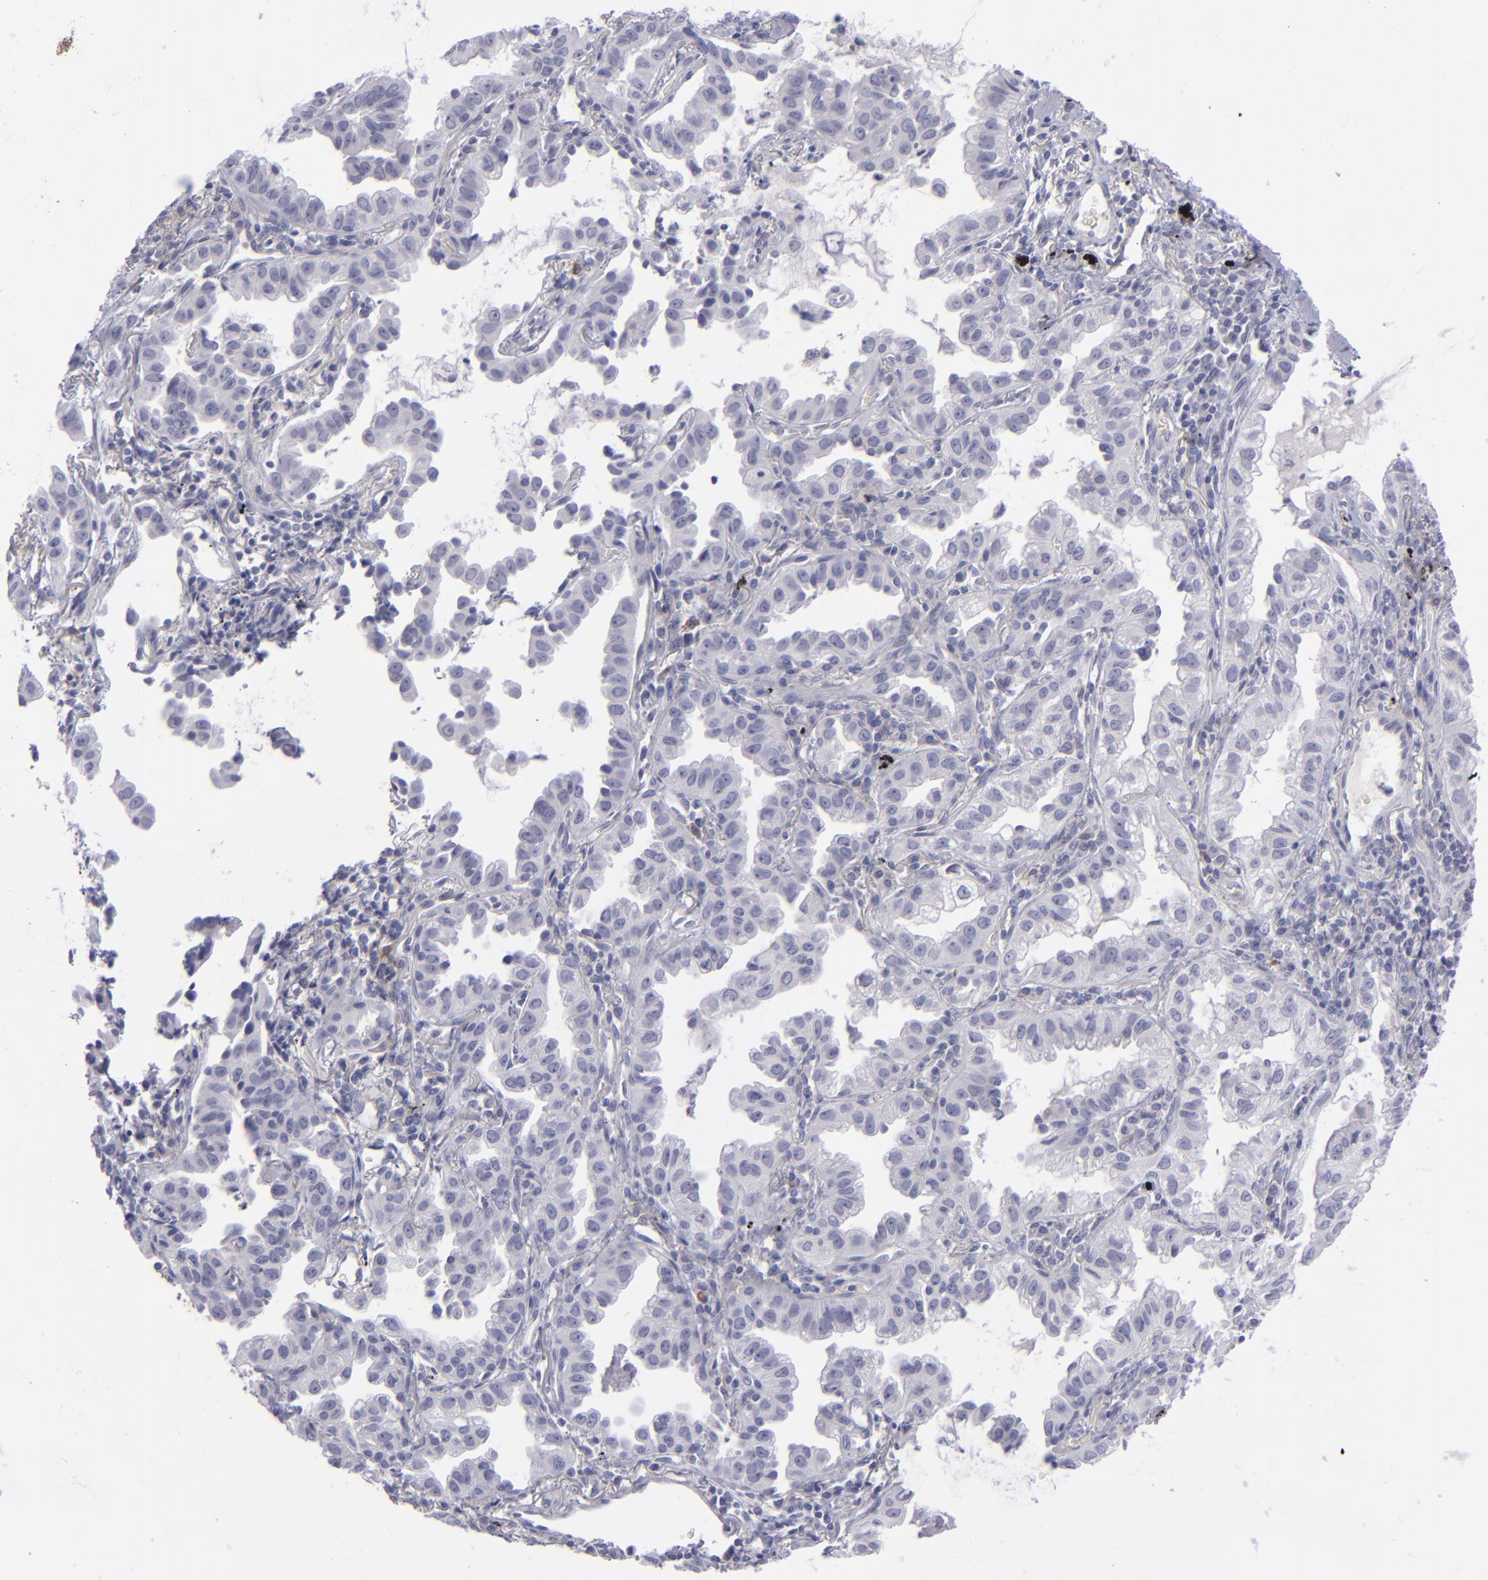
{"staining": {"intensity": "negative", "quantity": "none", "location": "none"}, "tissue": "lung cancer", "cell_type": "Tumor cells", "image_type": "cancer", "snomed": [{"axis": "morphology", "description": "Adenocarcinoma, NOS"}, {"axis": "topography", "description": "Lung"}], "caption": "Tumor cells show no significant expression in lung cancer.", "gene": "ITGB4", "patient": {"sex": "female", "age": 50}}